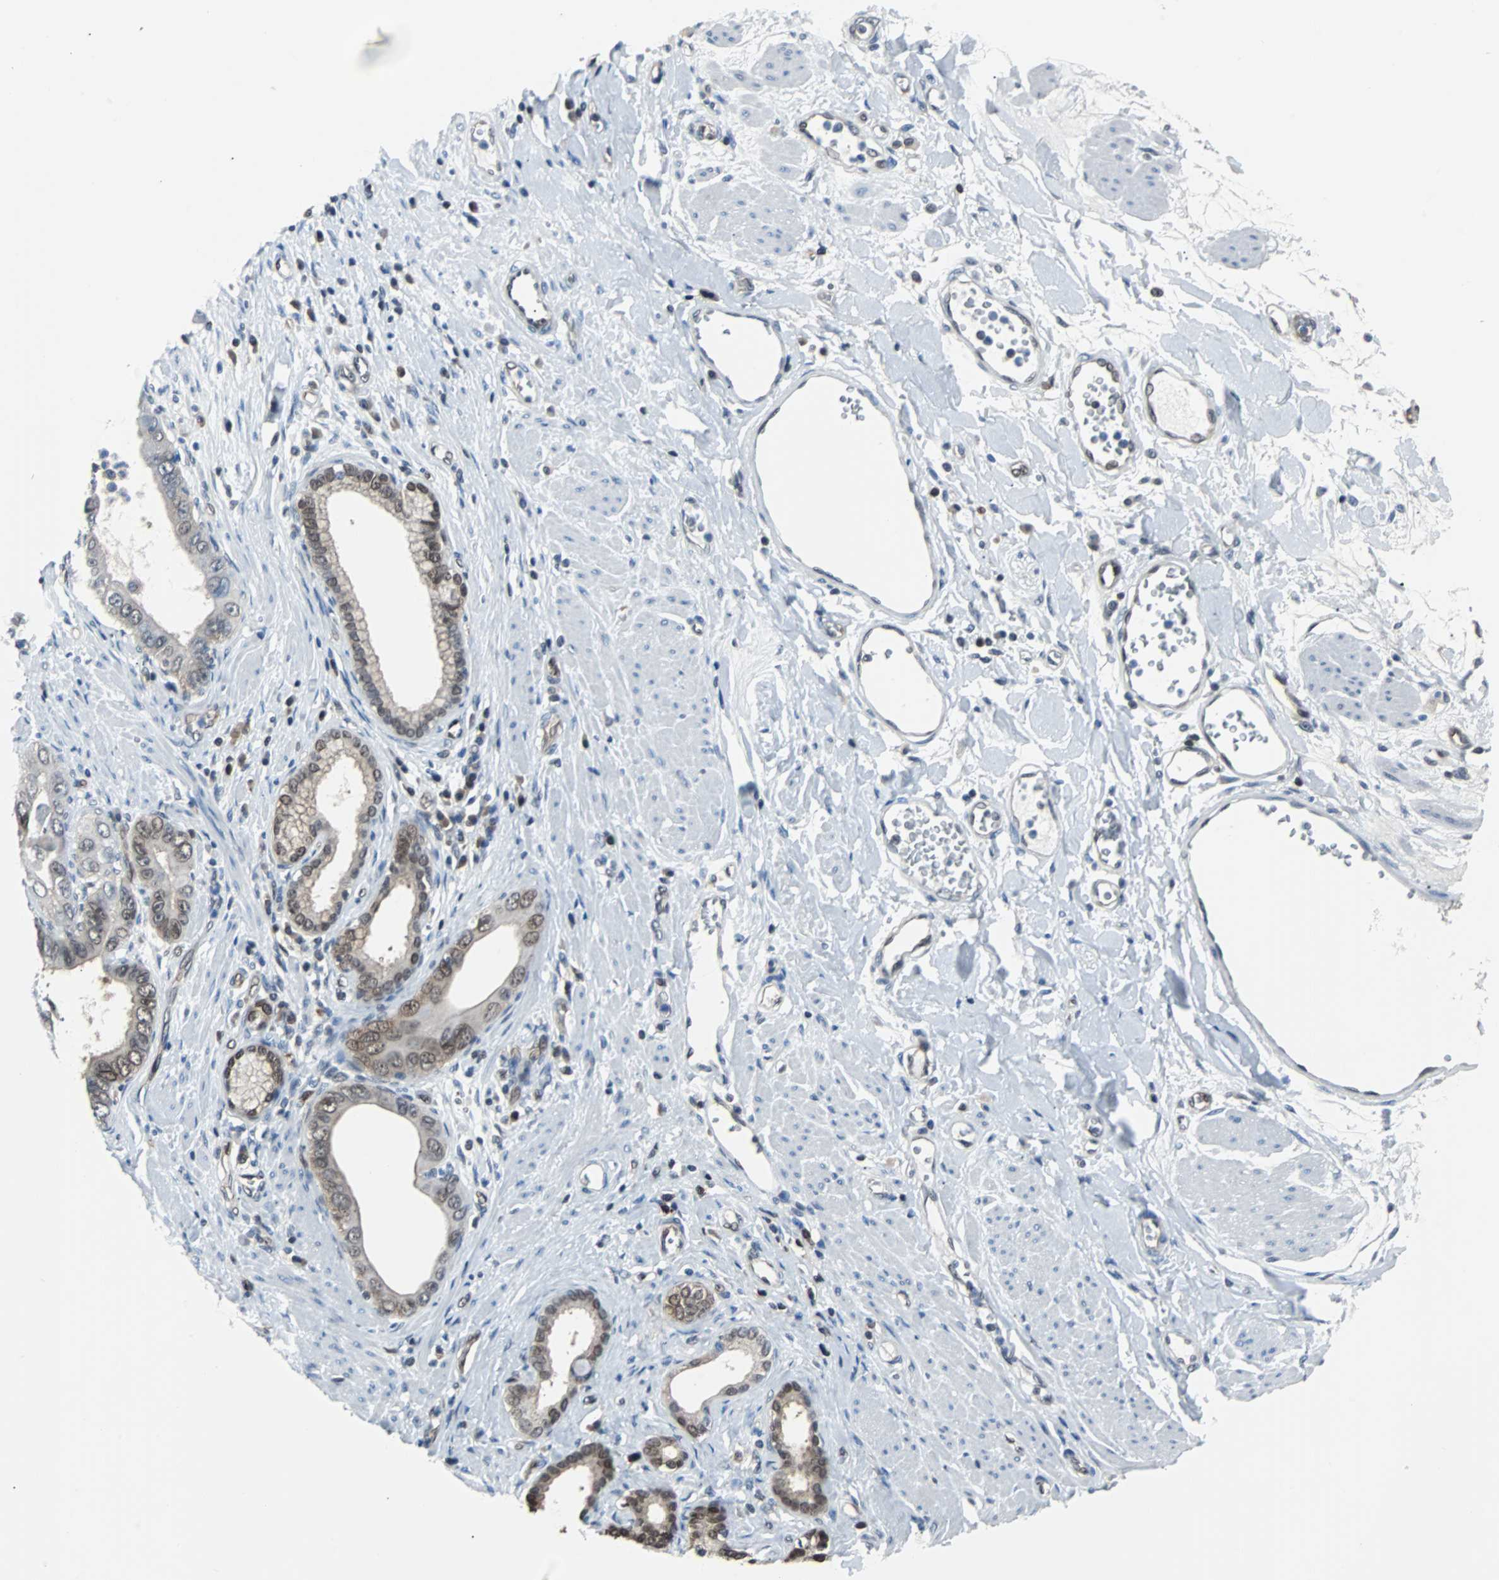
{"staining": {"intensity": "weak", "quantity": "25%-75%", "location": "nuclear"}, "tissue": "pancreatic cancer", "cell_type": "Tumor cells", "image_type": "cancer", "snomed": [{"axis": "morphology", "description": "Normal tissue, NOS"}, {"axis": "topography", "description": "Lymph node"}], "caption": "Immunohistochemistry (IHC) (DAB) staining of pancreatic cancer demonstrates weak nuclear protein staining in approximately 25%-75% of tumor cells.", "gene": "MAP2K6", "patient": {"sex": "male", "age": 50}}